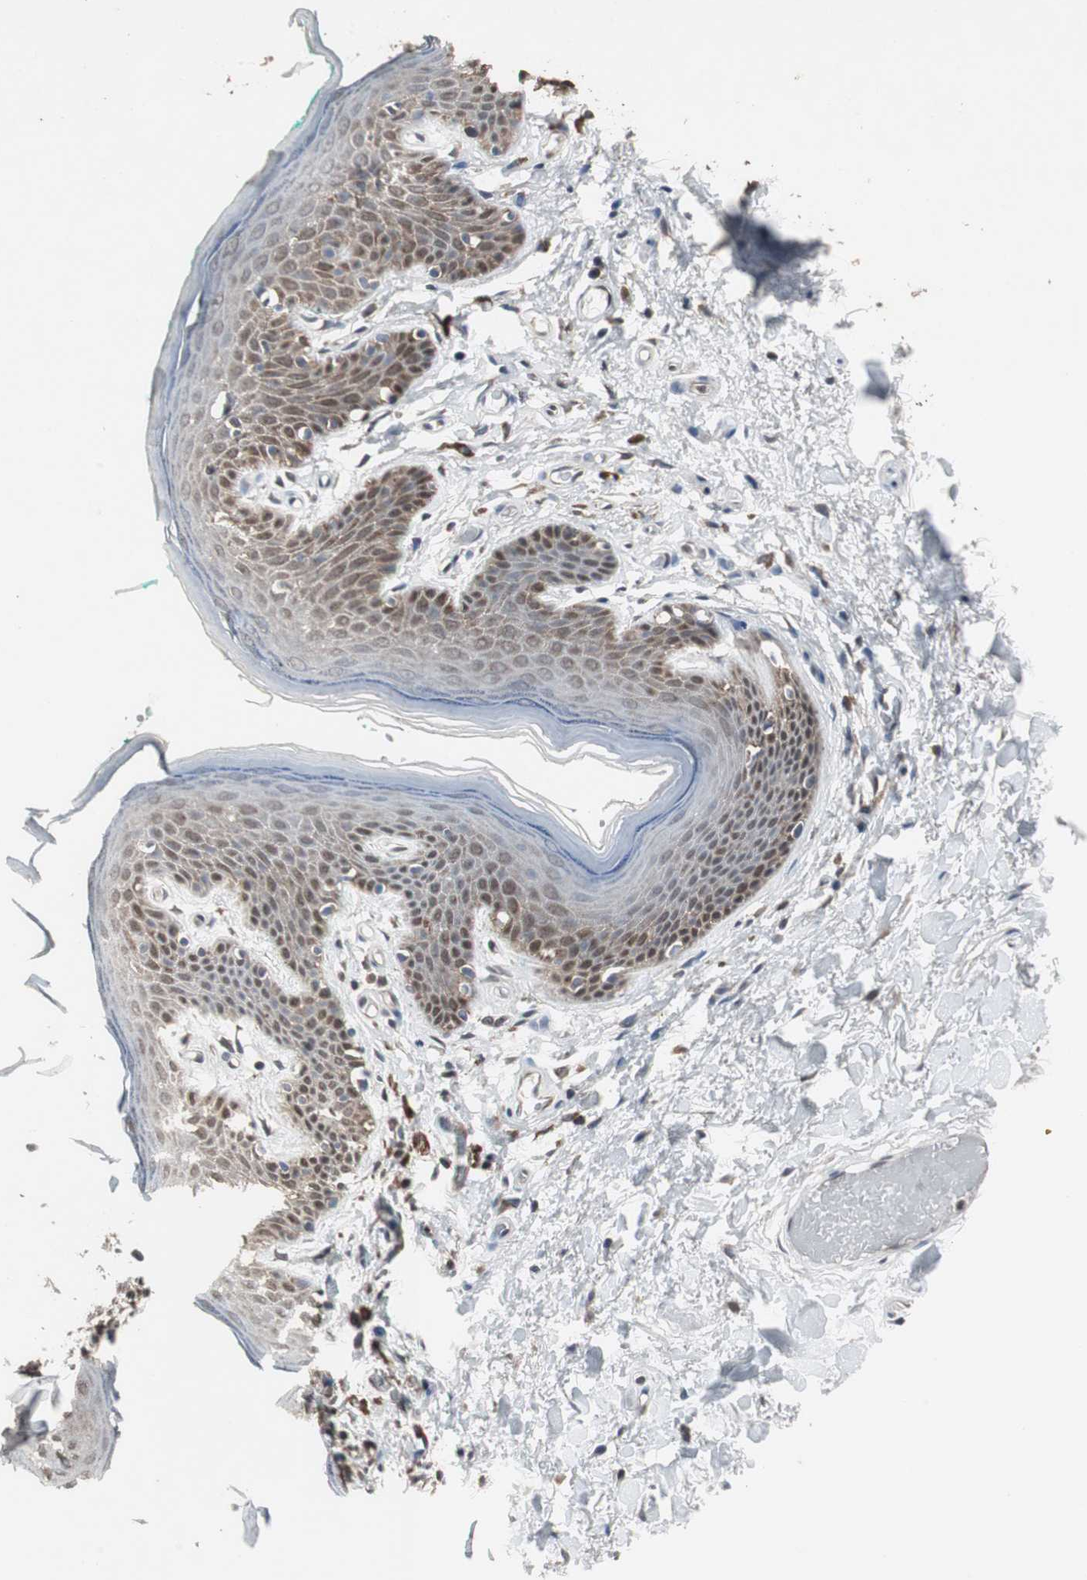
{"staining": {"intensity": "strong", "quantity": "25%-75%", "location": "cytoplasmic/membranous"}, "tissue": "skin", "cell_type": "Epidermal cells", "image_type": "normal", "snomed": [{"axis": "morphology", "description": "Normal tissue, NOS"}, {"axis": "topography", "description": "Anal"}], "caption": "Brown immunohistochemical staining in unremarkable skin displays strong cytoplasmic/membranous expression in approximately 25%-75% of epidermal cells.", "gene": "ZSCAN22", "patient": {"sex": "male", "age": 74}}